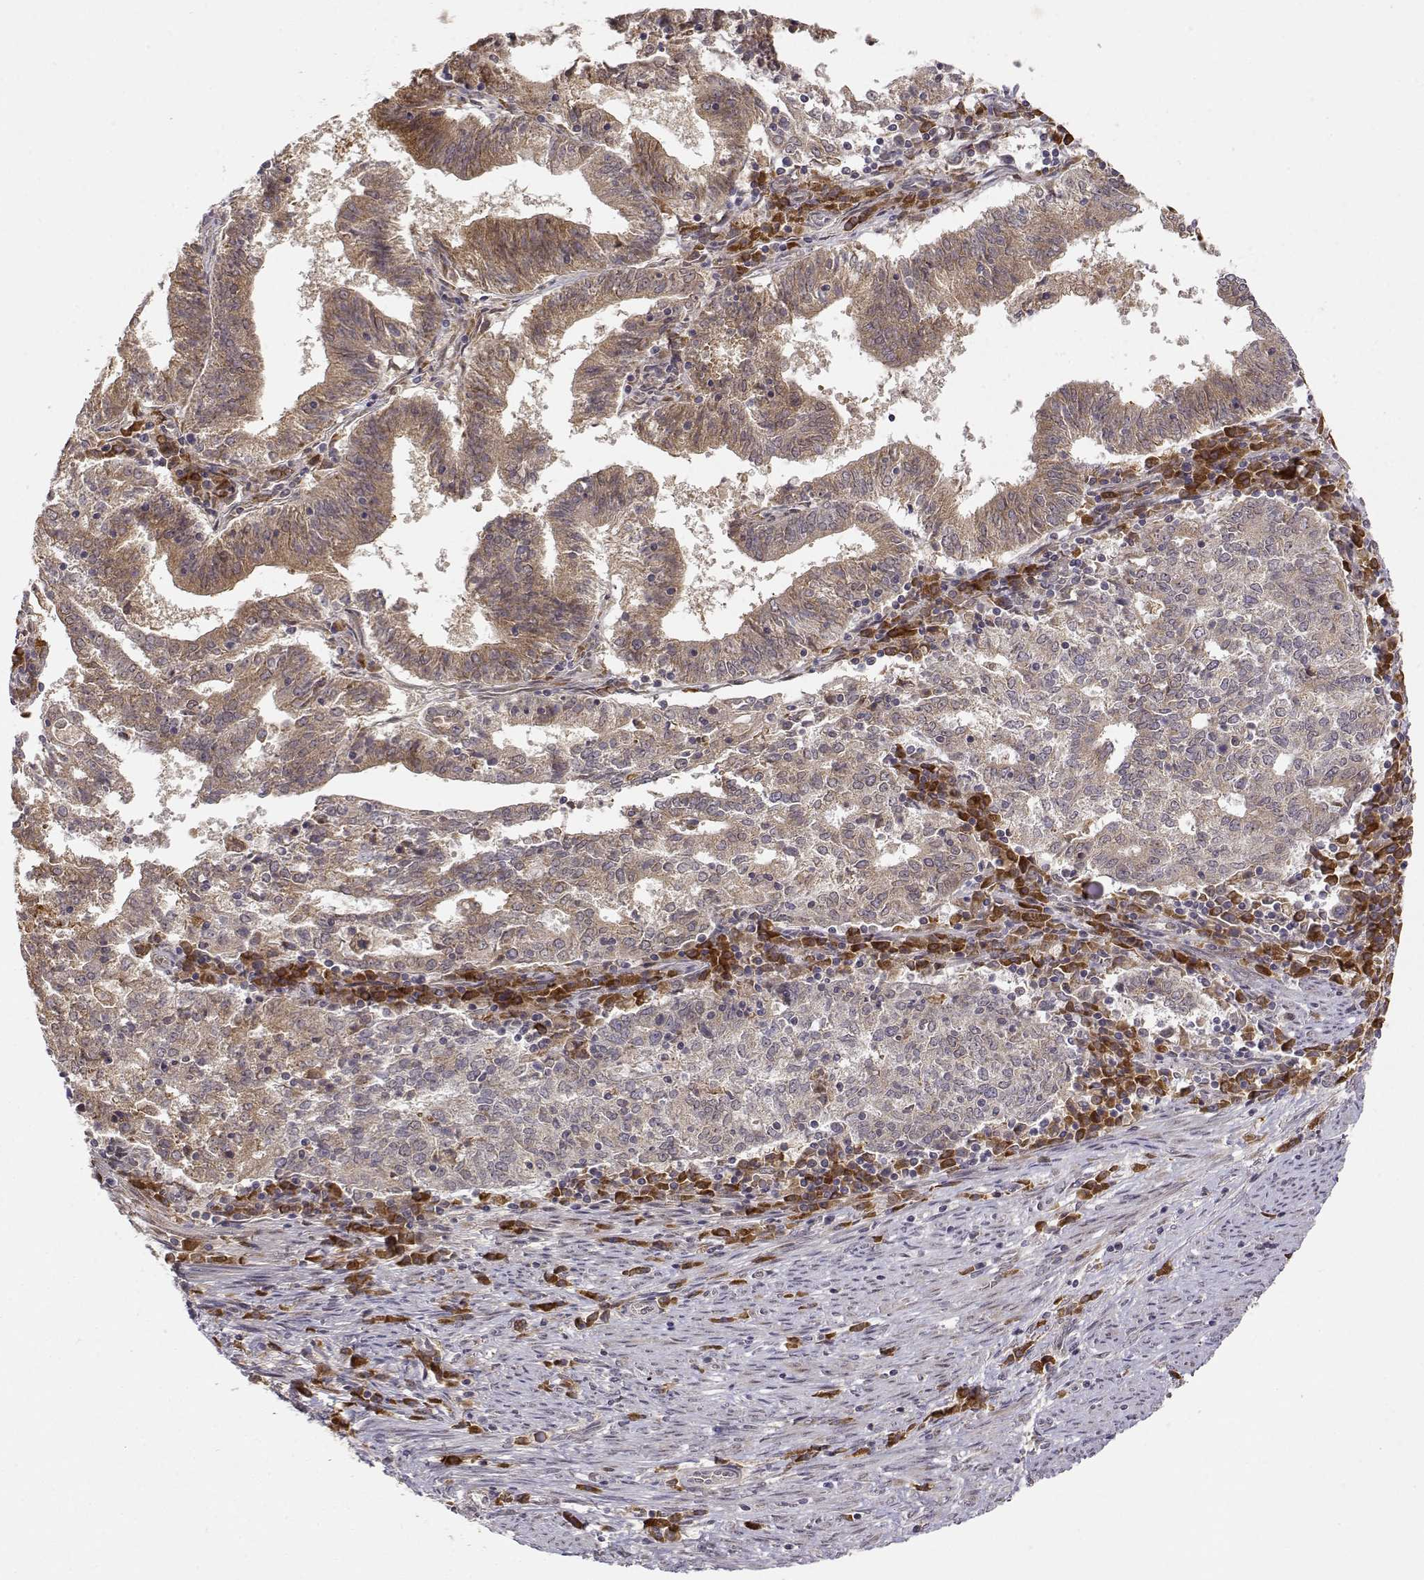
{"staining": {"intensity": "weak", "quantity": "25%-75%", "location": "cytoplasmic/membranous"}, "tissue": "endometrial cancer", "cell_type": "Tumor cells", "image_type": "cancer", "snomed": [{"axis": "morphology", "description": "Adenocarcinoma, NOS"}, {"axis": "topography", "description": "Endometrium"}], "caption": "Immunohistochemistry (IHC) of human adenocarcinoma (endometrial) demonstrates low levels of weak cytoplasmic/membranous expression in about 25%-75% of tumor cells. (IHC, brightfield microscopy, high magnification).", "gene": "ERGIC2", "patient": {"sex": "female", "age": 82}}